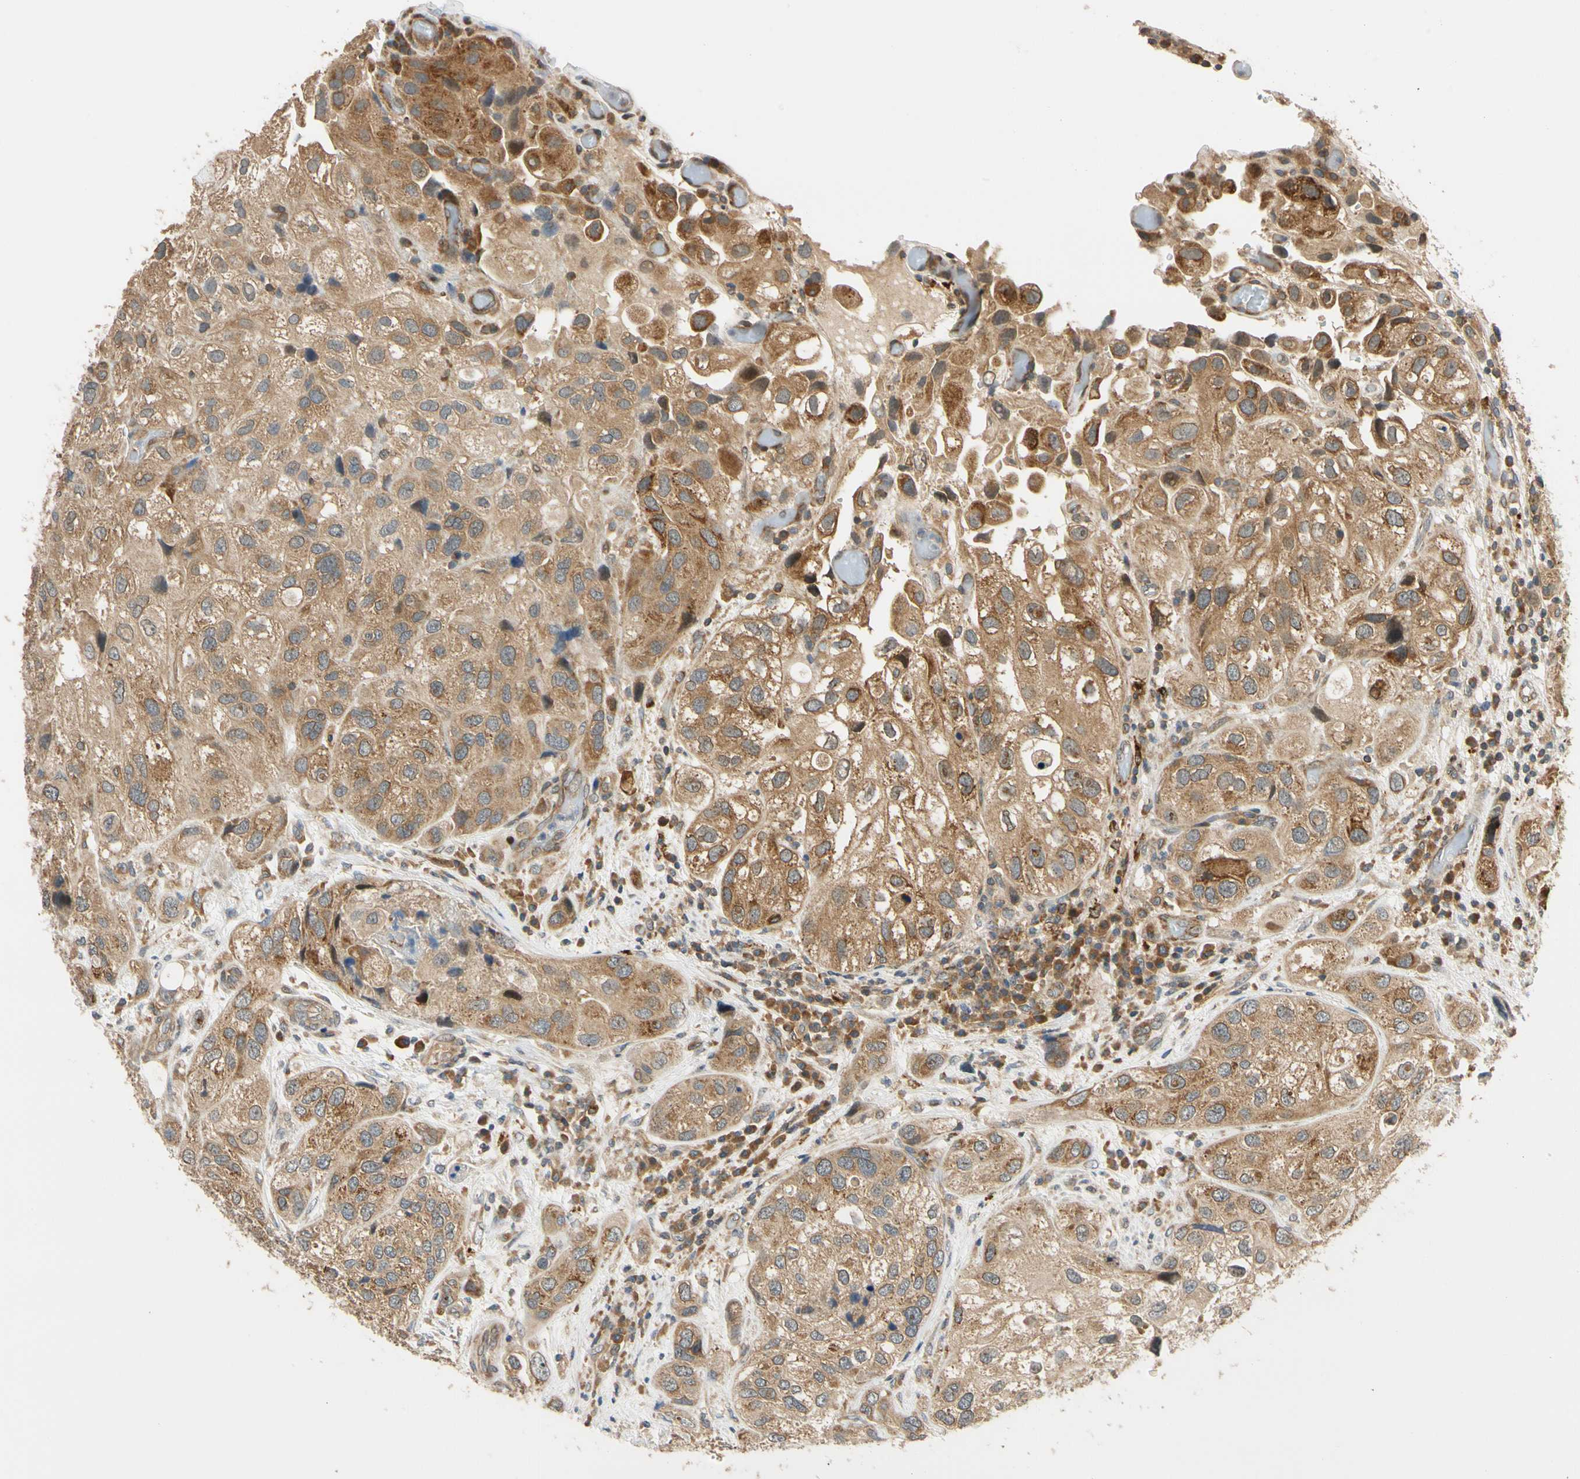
{"staining": {"intensity": "moderate", "quantity": ">75%", "location": "cytoplasmic/membranous"}, "tissue": "urothelial cancer", "cell_type": "Tumor cells", "image_type": "cancer", "snomed": [{"axis": "morphology", "description": "Urothelial carcinoma, High grade"}, {"axis": "topography", "description": "Urinary bladder"}], "caption": "Brown immunohistochemical staining in urothelial cancer reveals moderate cytoplasmic/membranous staining in approximately >75% of tumor cells.", "gene": "ANKHD1", "patient": {"sex": "female", "age": 64}}